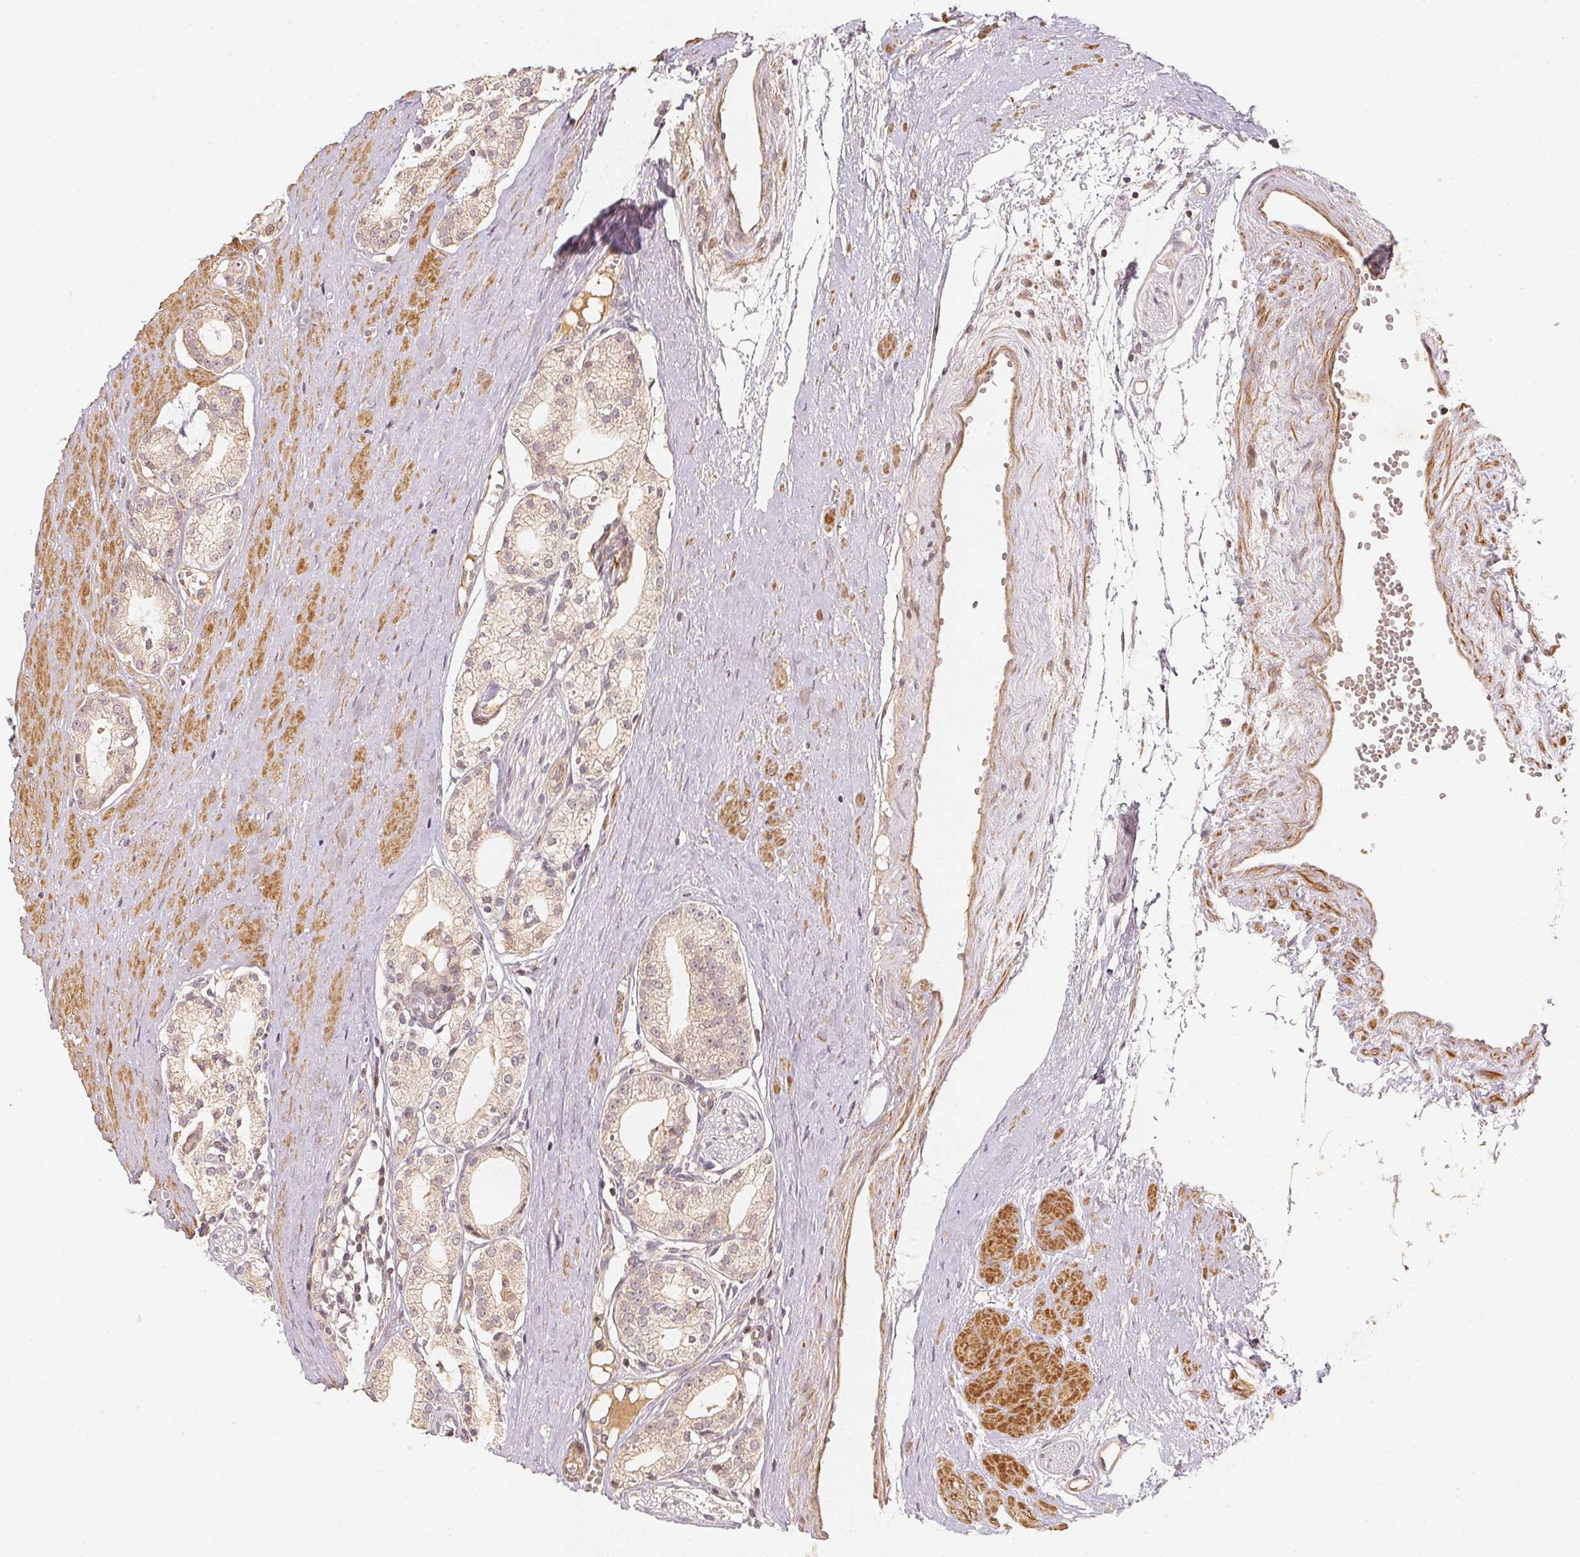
{"staining": {"intensity": "negative", "quantity": "none", "location": "none"}, "tissue": "prostate cancer", "cell_type": "Tumor cells", "image_type": "cancer", "snomed": [{"axis": "morphology", "description": "Adenocarcinoma, High grade"}, {"axis": "topography", "description": "Prostate"}], "caption": "The immunohistochemistry (IHC) histopathology image has no significant positivity in tumor cells of adenocarcinoma (high-grade) (prostate) tissue.", "gene": "SERPINE1", "patient": {"sex": "male", "age": 71}}